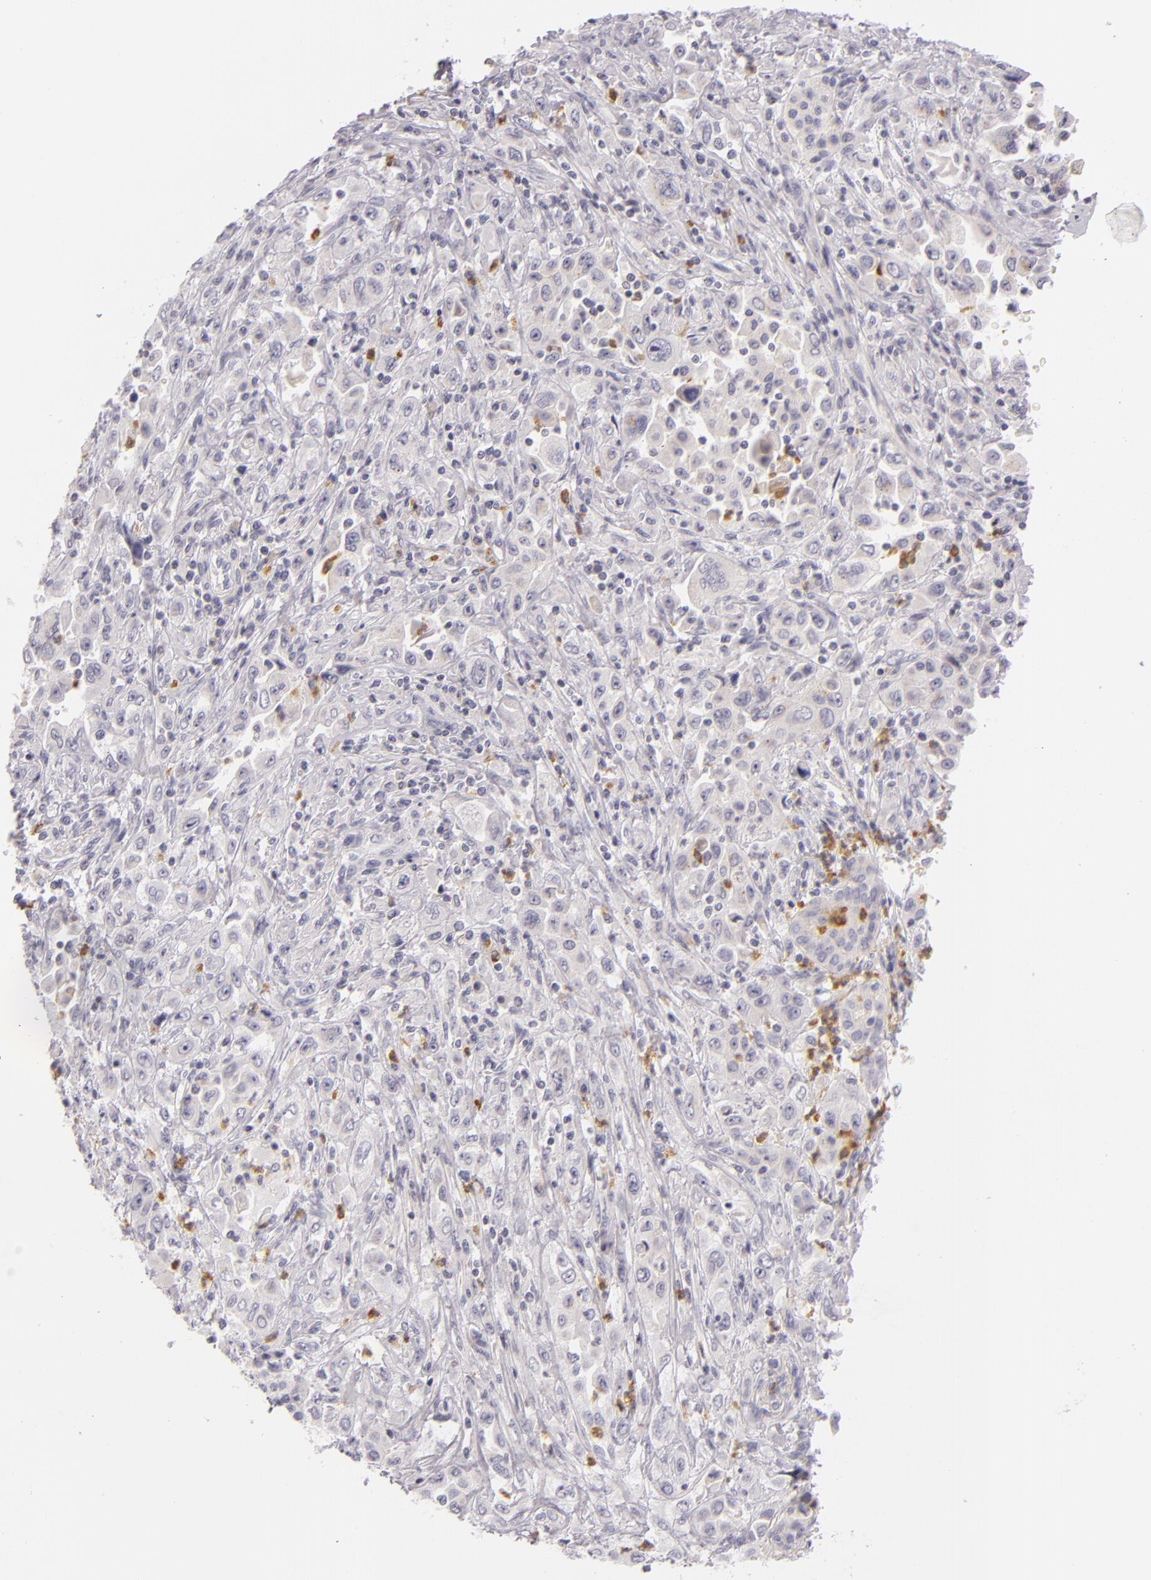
{"staining": {"intensity": "negative", "quantity": "none", "location": "none"}, "tissue": "pancreatic cancer", "cell_type": "Tumor cells", "image_type": "cancer", "snomed": [{"axis": "morphology", "description": "Adenocarcinoma, NOS"}, {"axis": "topography", "description": "Pancreas"}], "caption": "Immunohistochemistry of adenocarcinoma (pancreatic) displays no staining in tumor cells.", "gene": "FAM181A", "patient": {"sex": "male", "age": 70}}